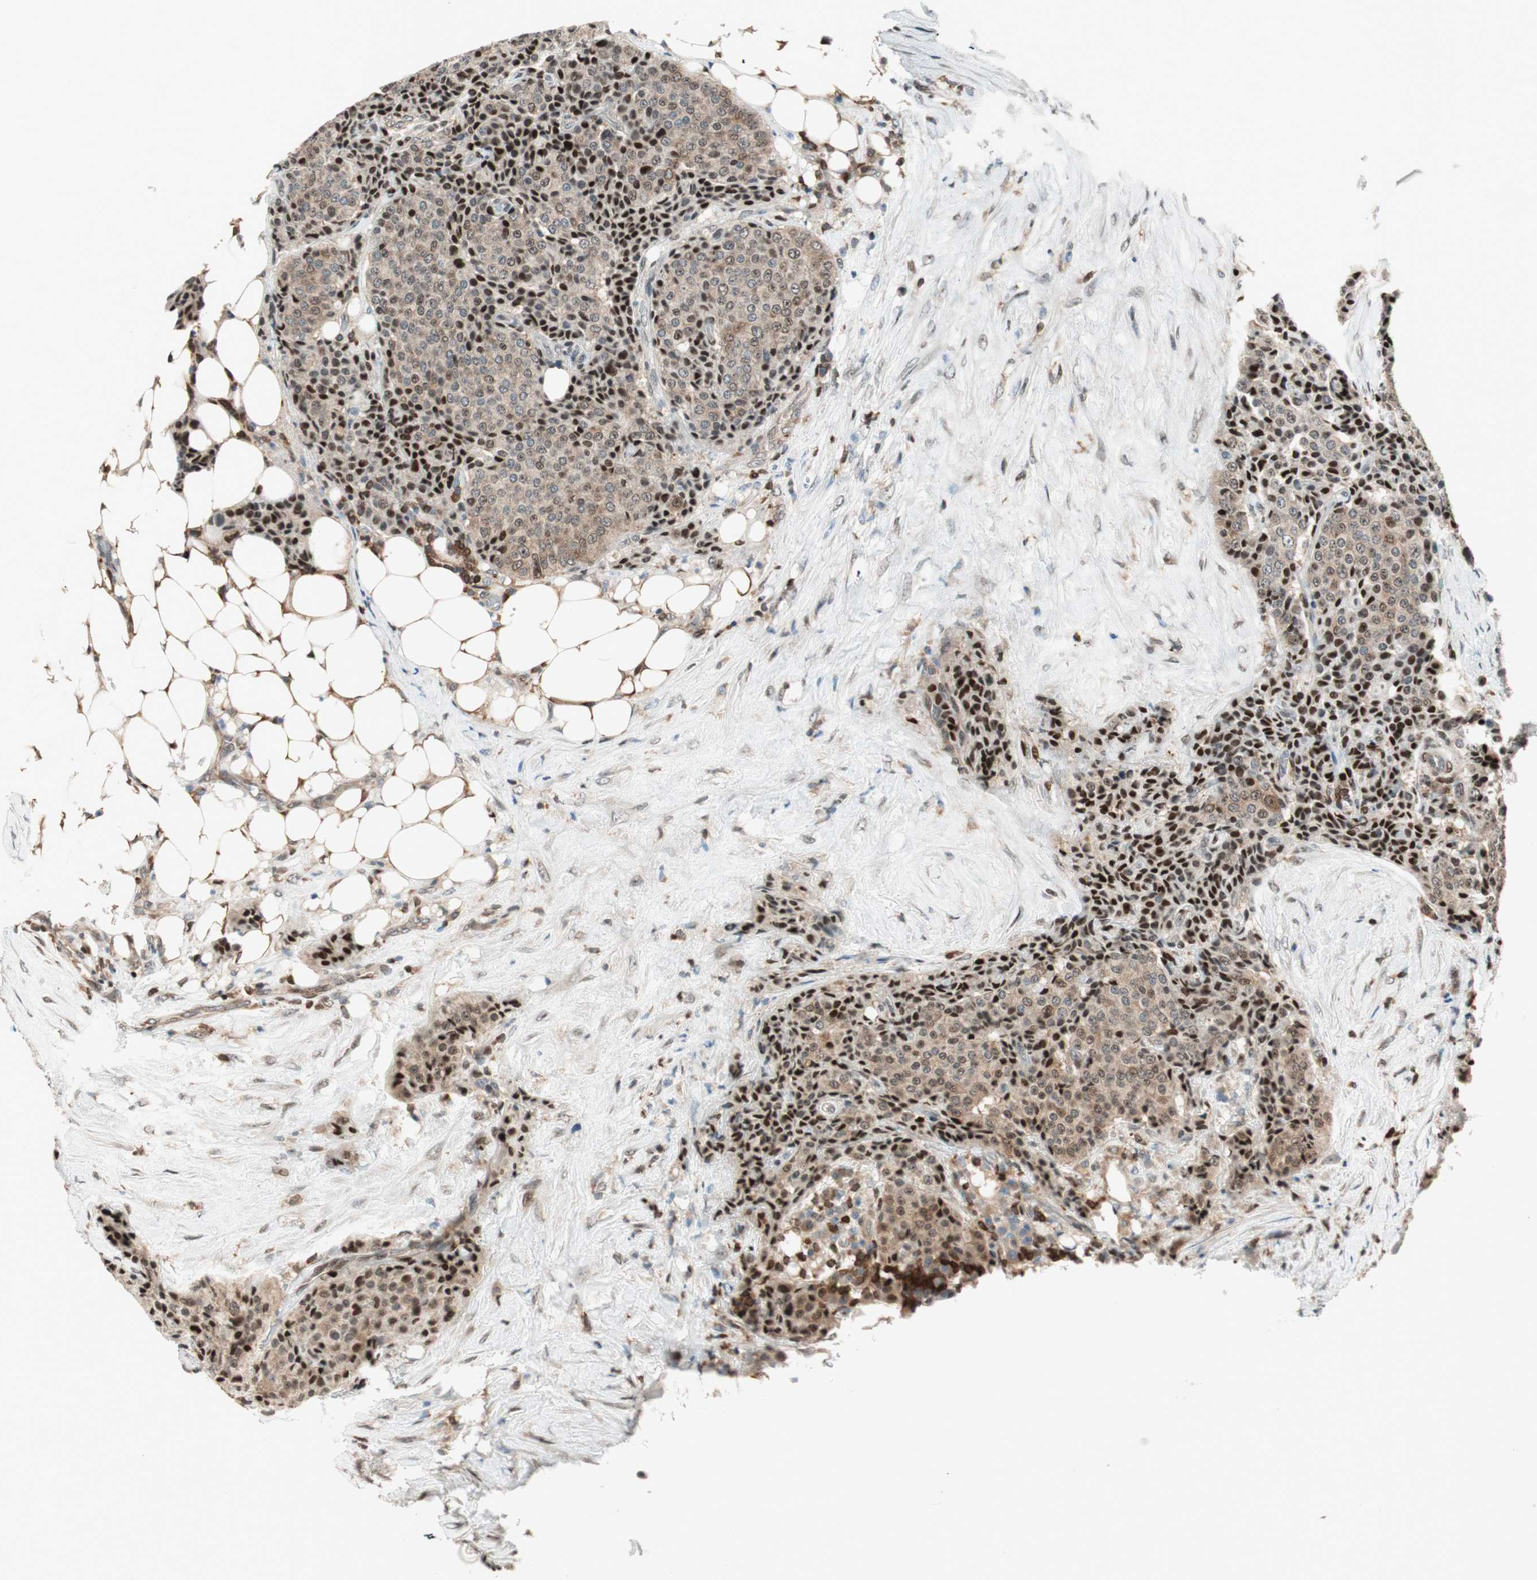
{"staining": {"intensity": "moderate", "quantity": ">75%", "location": "cytoplasmic/membranous,nuclear"}, "tissue": "carcinoid", "cell_type": "Tumor cells", "image_type": "cancer", "snomed": [{"axis": "morphology", "description": "Carcinoid, malignant, NOS"}, {"axis": "topography", "description": "Colon"}], "caption": "Tumor cells reveal medium levels of moderate cytoplasmic/membranous and nuclear positivity in approximately >75% of cells in carcinoid.", "gene": "BIN1", "patient": {"sex": "female", "age": 61}}